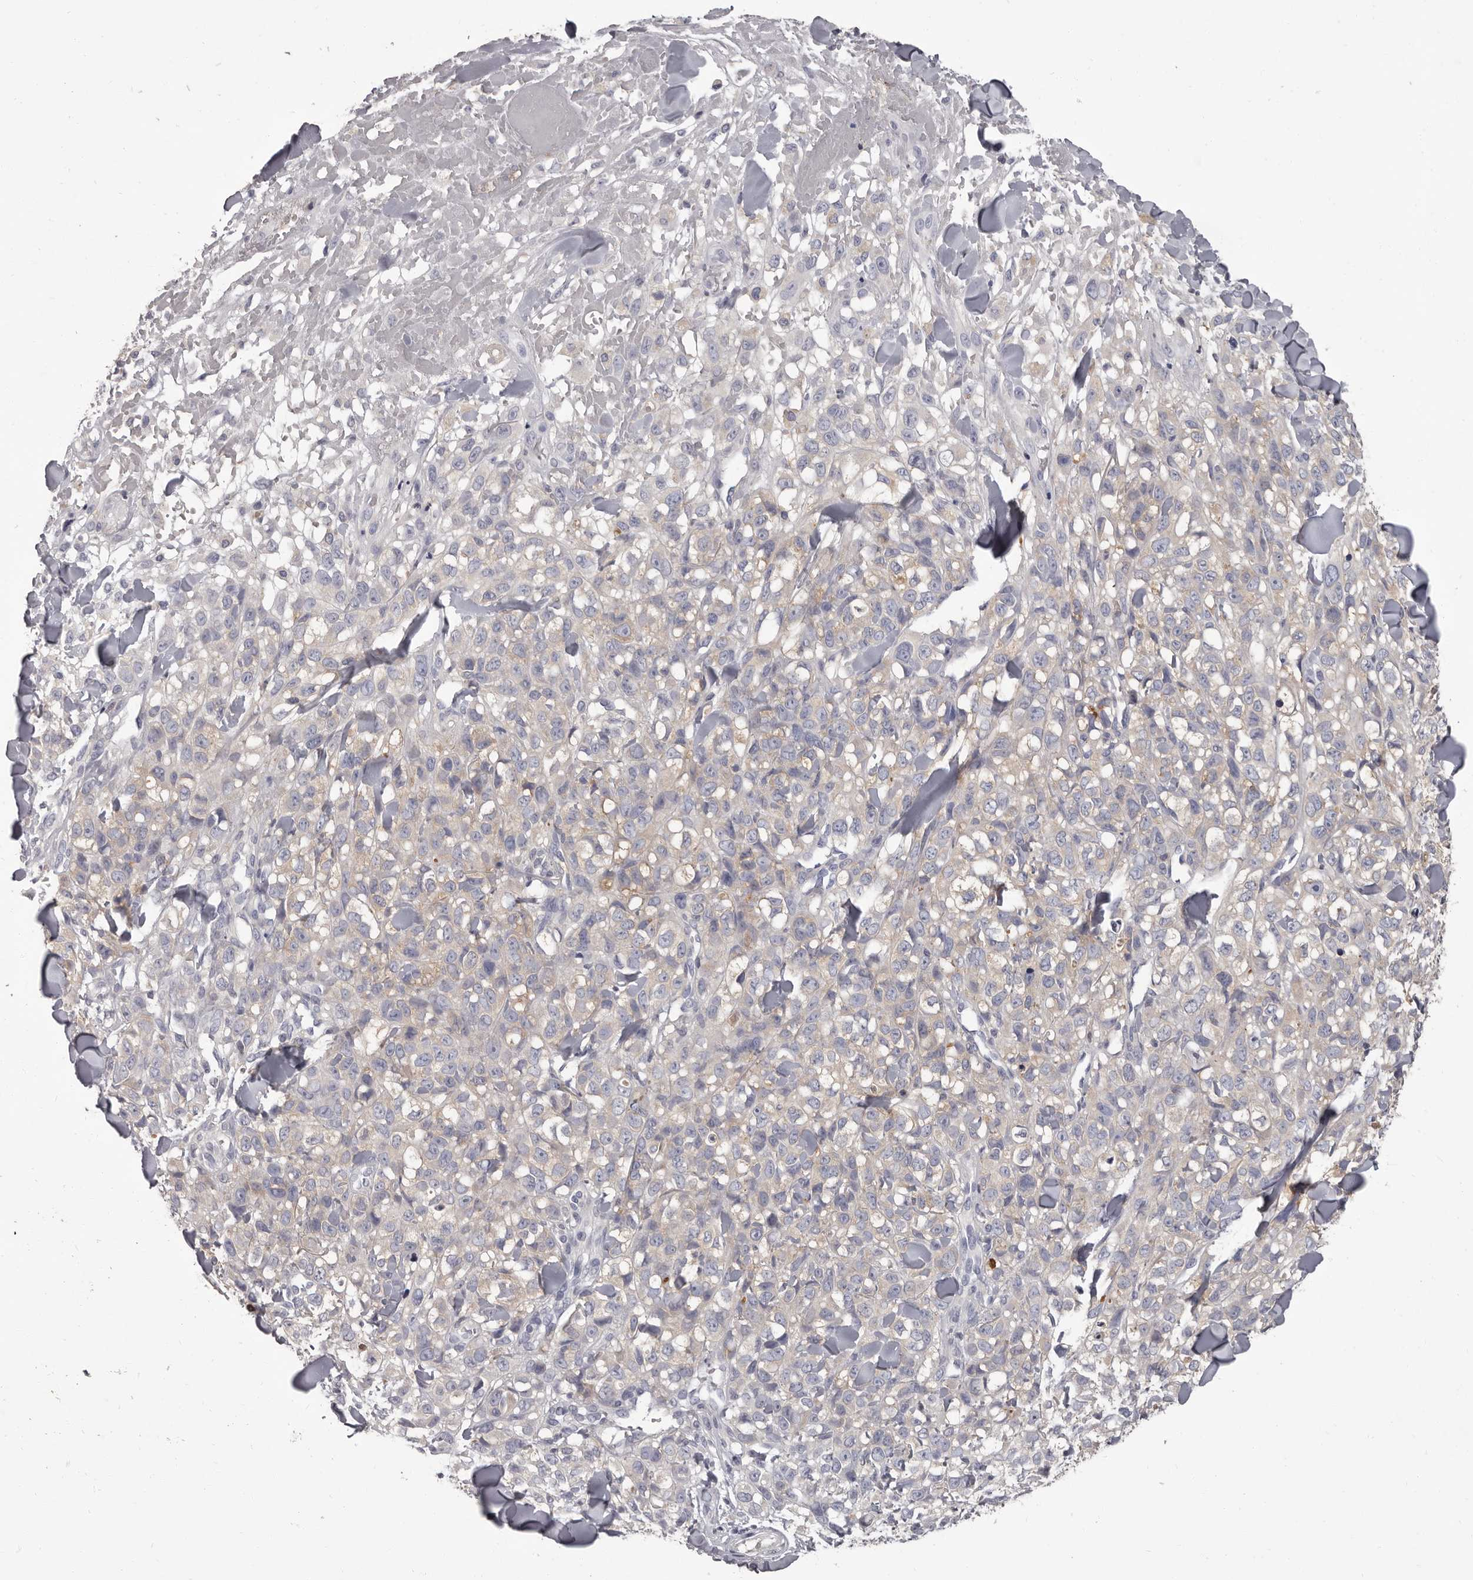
{"staining": {"intensity": "negative", "quantity": "none", "location": "none"}, "tissue": "melanoma", "cell_type": "Tumor cells", "image_type": "cancer", "snomed": [{"axis": "morphology", "description": "Malignant melanoma, Metastatic site"}, {"axis": "topography", "description": "Skin"}], "caption": "High magnification brightfield microscopy of malignant melanoma (metastatic site) stained with DAB (3,3'-diaminobenzidine) (brown) and counterstained with hematoxylin (blue): tumor cells show no significant positivity.", "gene": "APEH", "patient": {"sex": "female", "age": 72}}